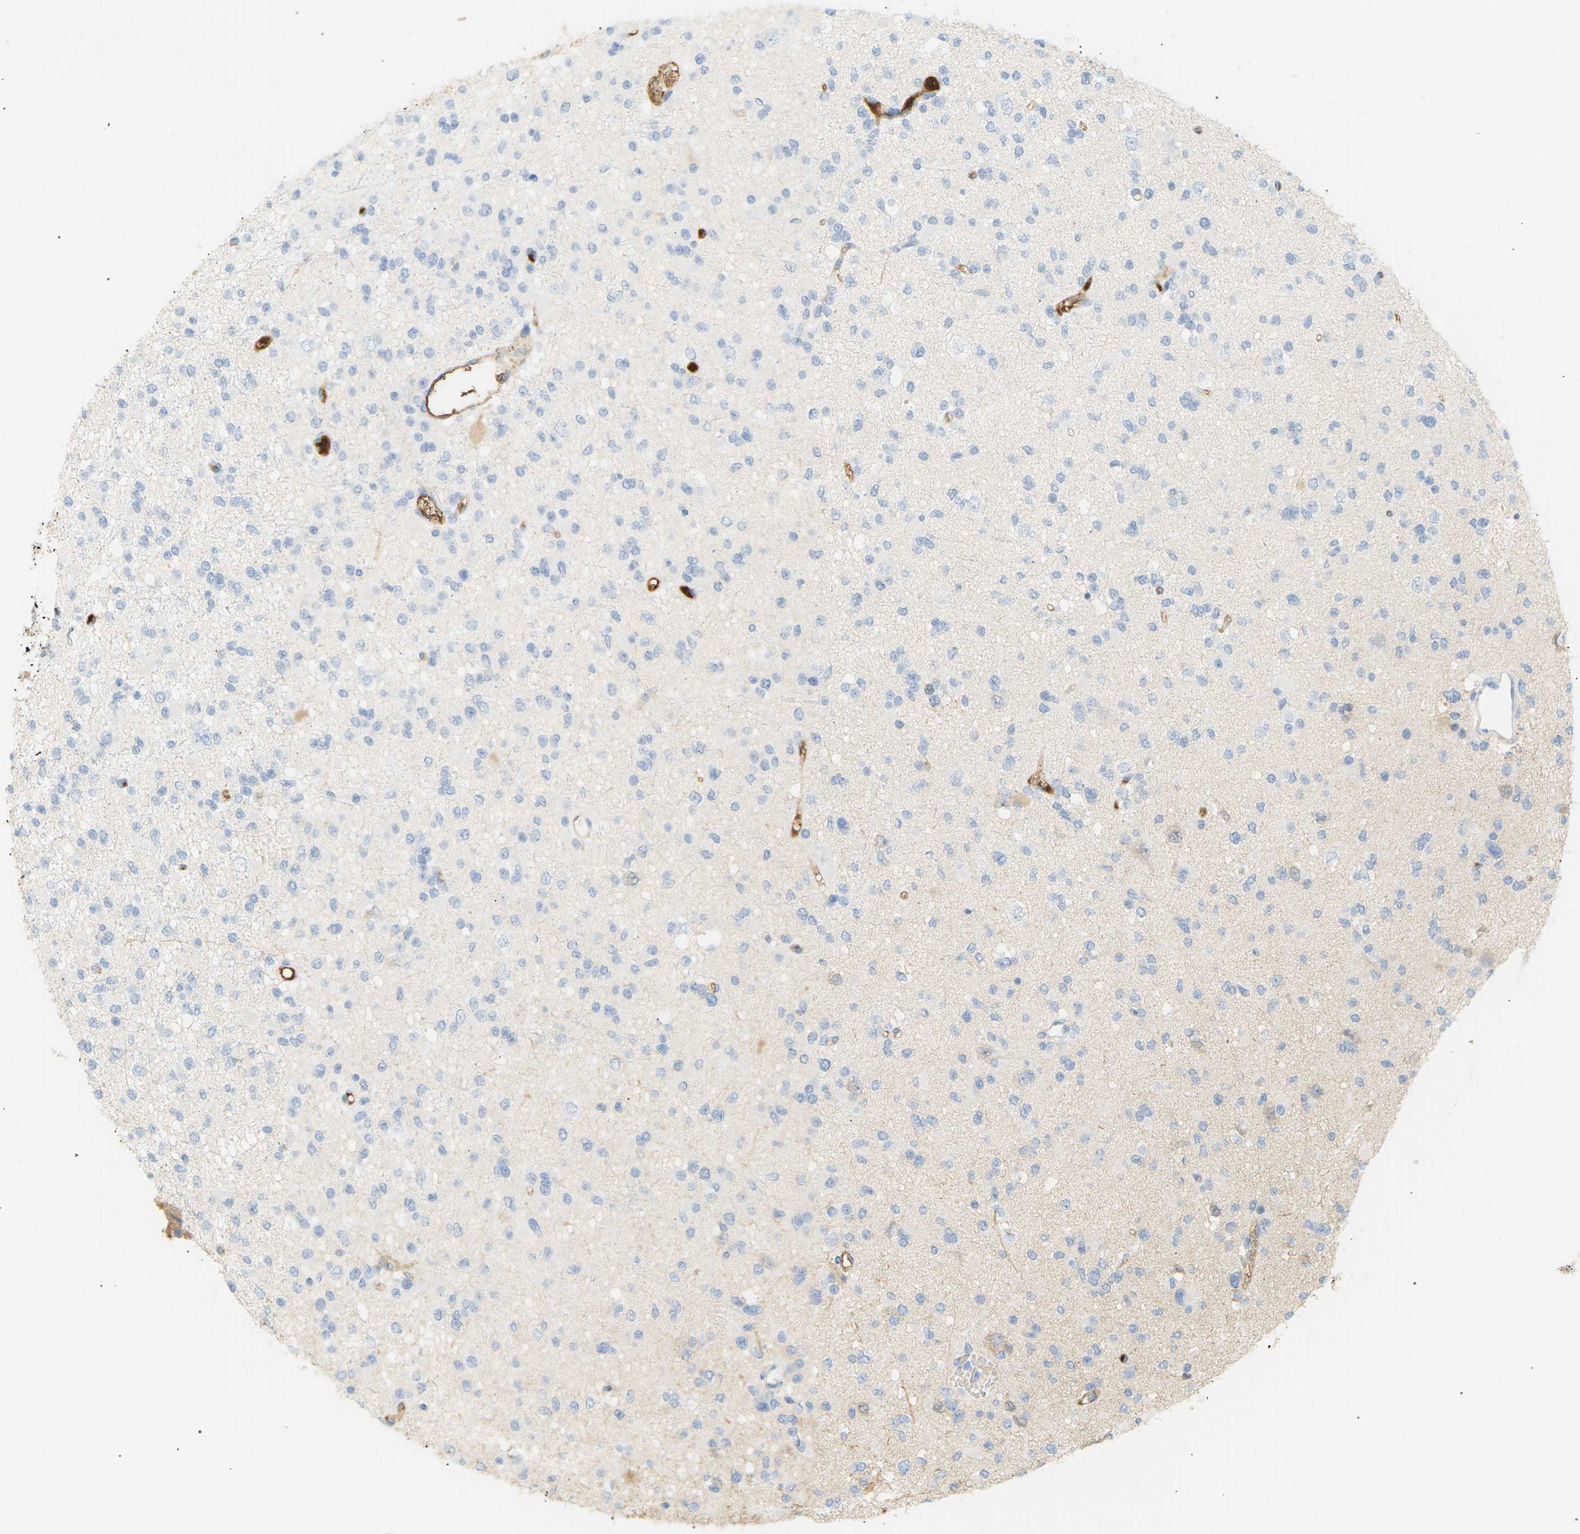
{"staining": {"intensity": "negative", "quantity": "none", "location": "none"}, "tissue": "glioma", "cell_type": "Tumor cells", "image_type": "cancer", "snomed": [{"axis": "morphology", "description": "Glioma, malignant, Low grade"}, {"axis": "topography", "description": "Brain"}], "caption": "This image is of malignant glioma (low-grade) stained with IHC to label a protein in brown with the nuclei are counter-stained blue. There is no expression in tumor cells. (Stains: DAB immunohistochemistry with hematoxylin counter stain, Microscopy: brightfield microscopy at high magnification).", "gene": "IGLC3", "patient": {"sex": "female", "age": 22}}